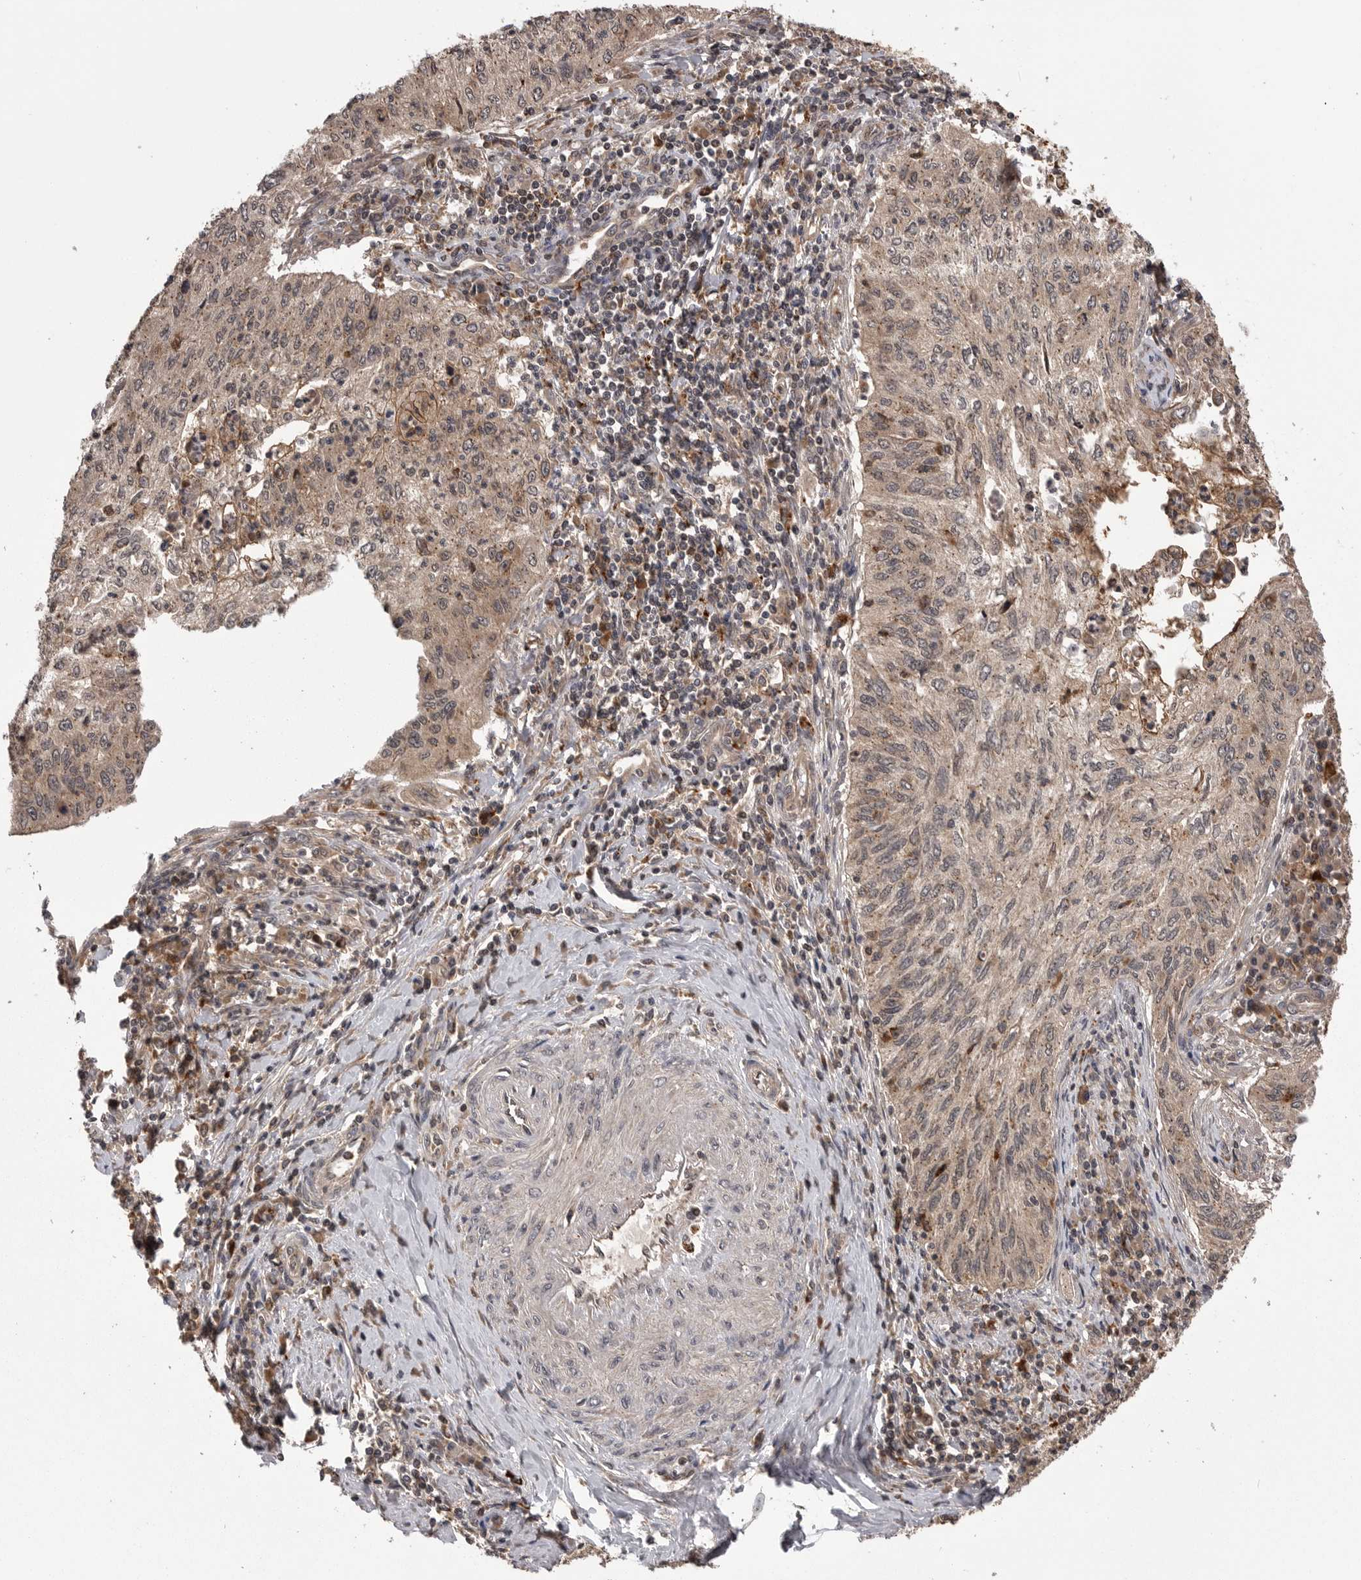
{"staining": {"intensity": "moderate", "quantity": ">75%", "location": "cytoplasmic/membranous,nuclear"}, "tissue": "cervical cancer", "cell_type": "Tumor cells", "image_type": "cancer", "snomed": [{"axis": "morphology", "description": "Squamous cell carcinoma, NOS"}, {"axis": "topography", "description": "Cervix"}], "caption": "Cervical cancer (squamous cell carcinoma) stained for a protein (brown) exhibits moderate cytoplasmic/membranous and nuclear positive expression in about >75% of tumor cells.", "gene": "AOAH", "patient": {"sex": "female", "age": 30}}